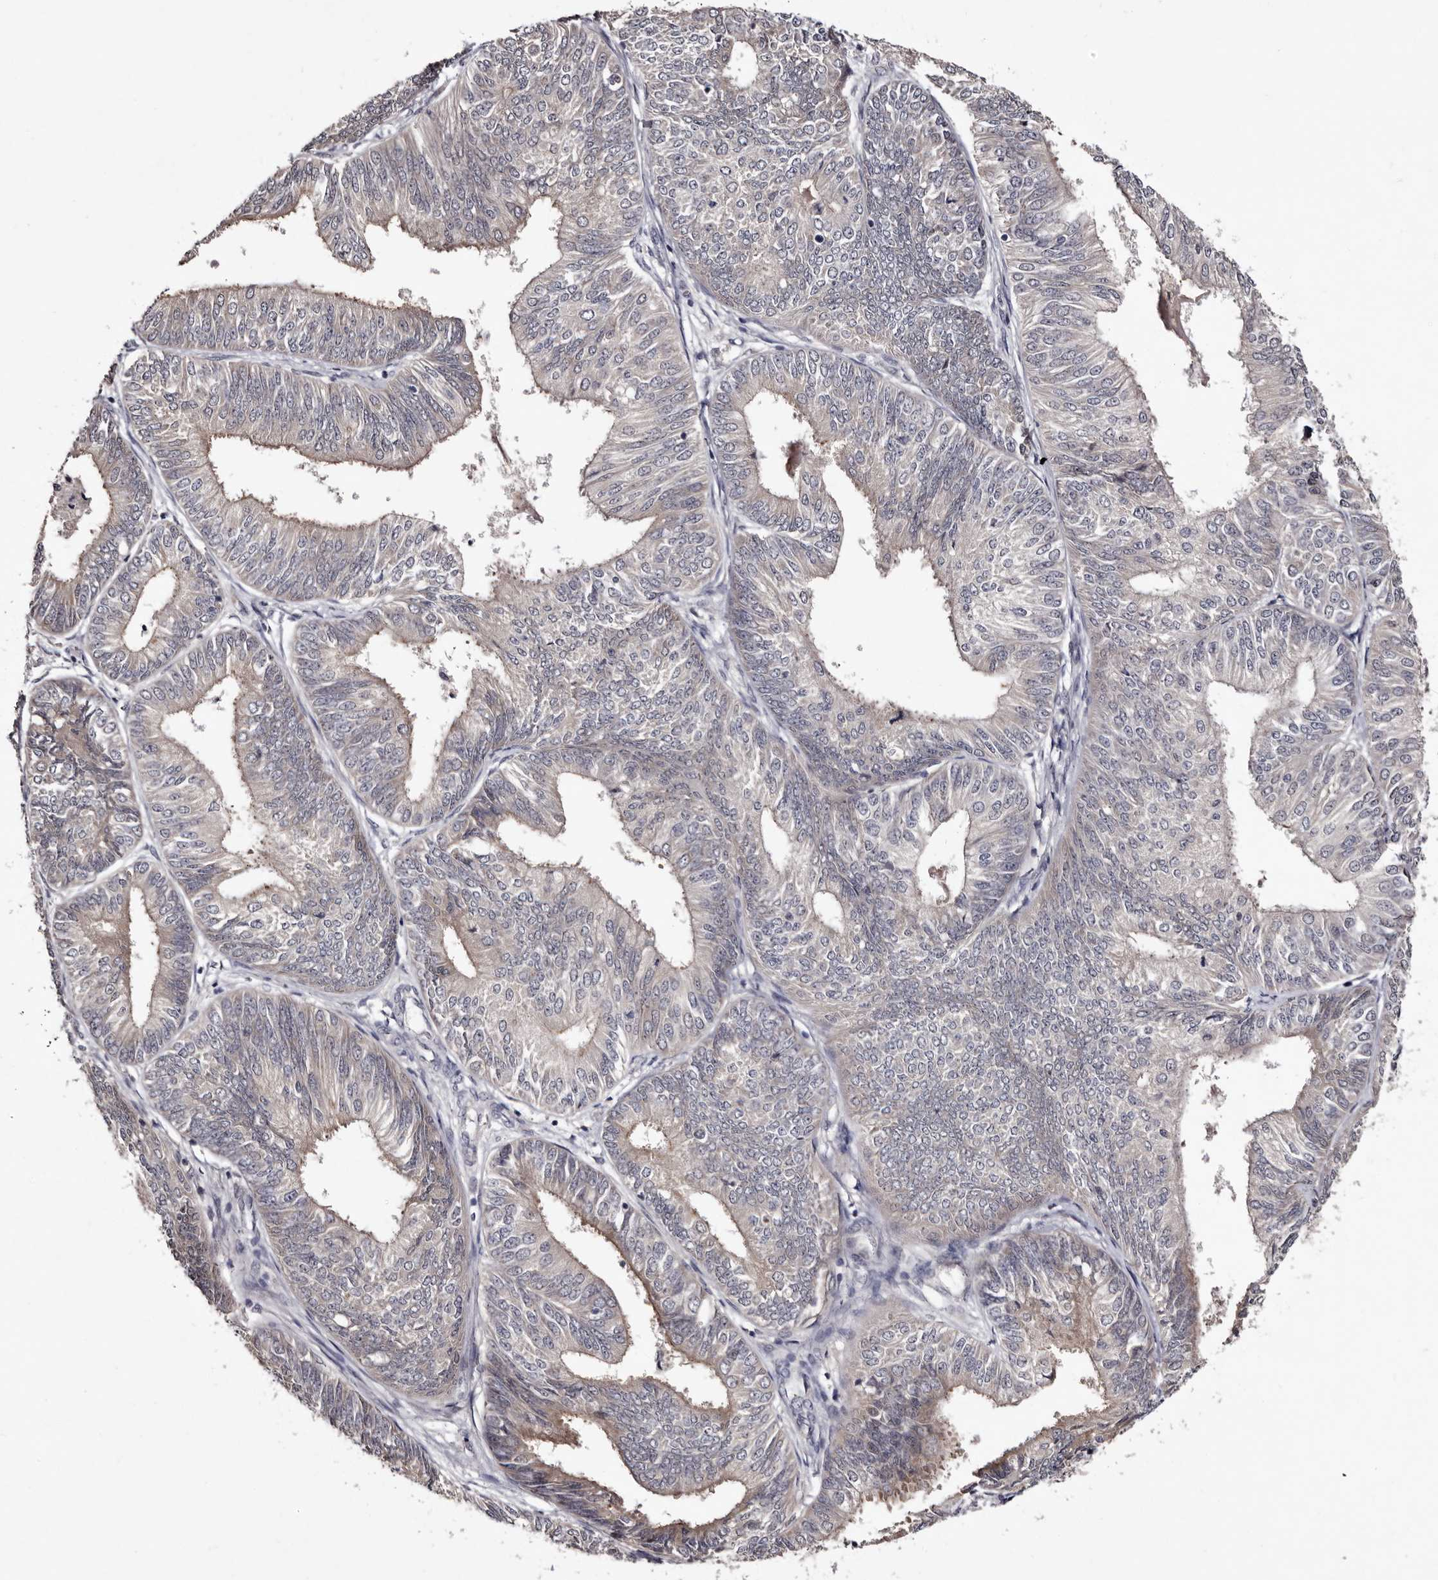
{"staining": {"intensity": "weak", "quantity": "<25%", "location": "cytoplasmic/membranous"}, "tissue": "endometrial cancer", "cell_type": "Tumor cells", "image_type": "cancer", "snomed": [{"axis": "morphology", "description": "Adenocarcinoma, NOS"}, {"axis": "topography", "description": "Endometrium"}], "caption": "This is a image of immunohistochemistry (IHC) staining of endometrial cancer, which shows no expression in tumor cells. Brightfield microscopy of immunohistochemistry (IHC) stained with DAB (brown) and hematoxylin (blue), captured at high magnification.", "gene": "LANCL2", "patient": {"sex": "female", "age": 58}}